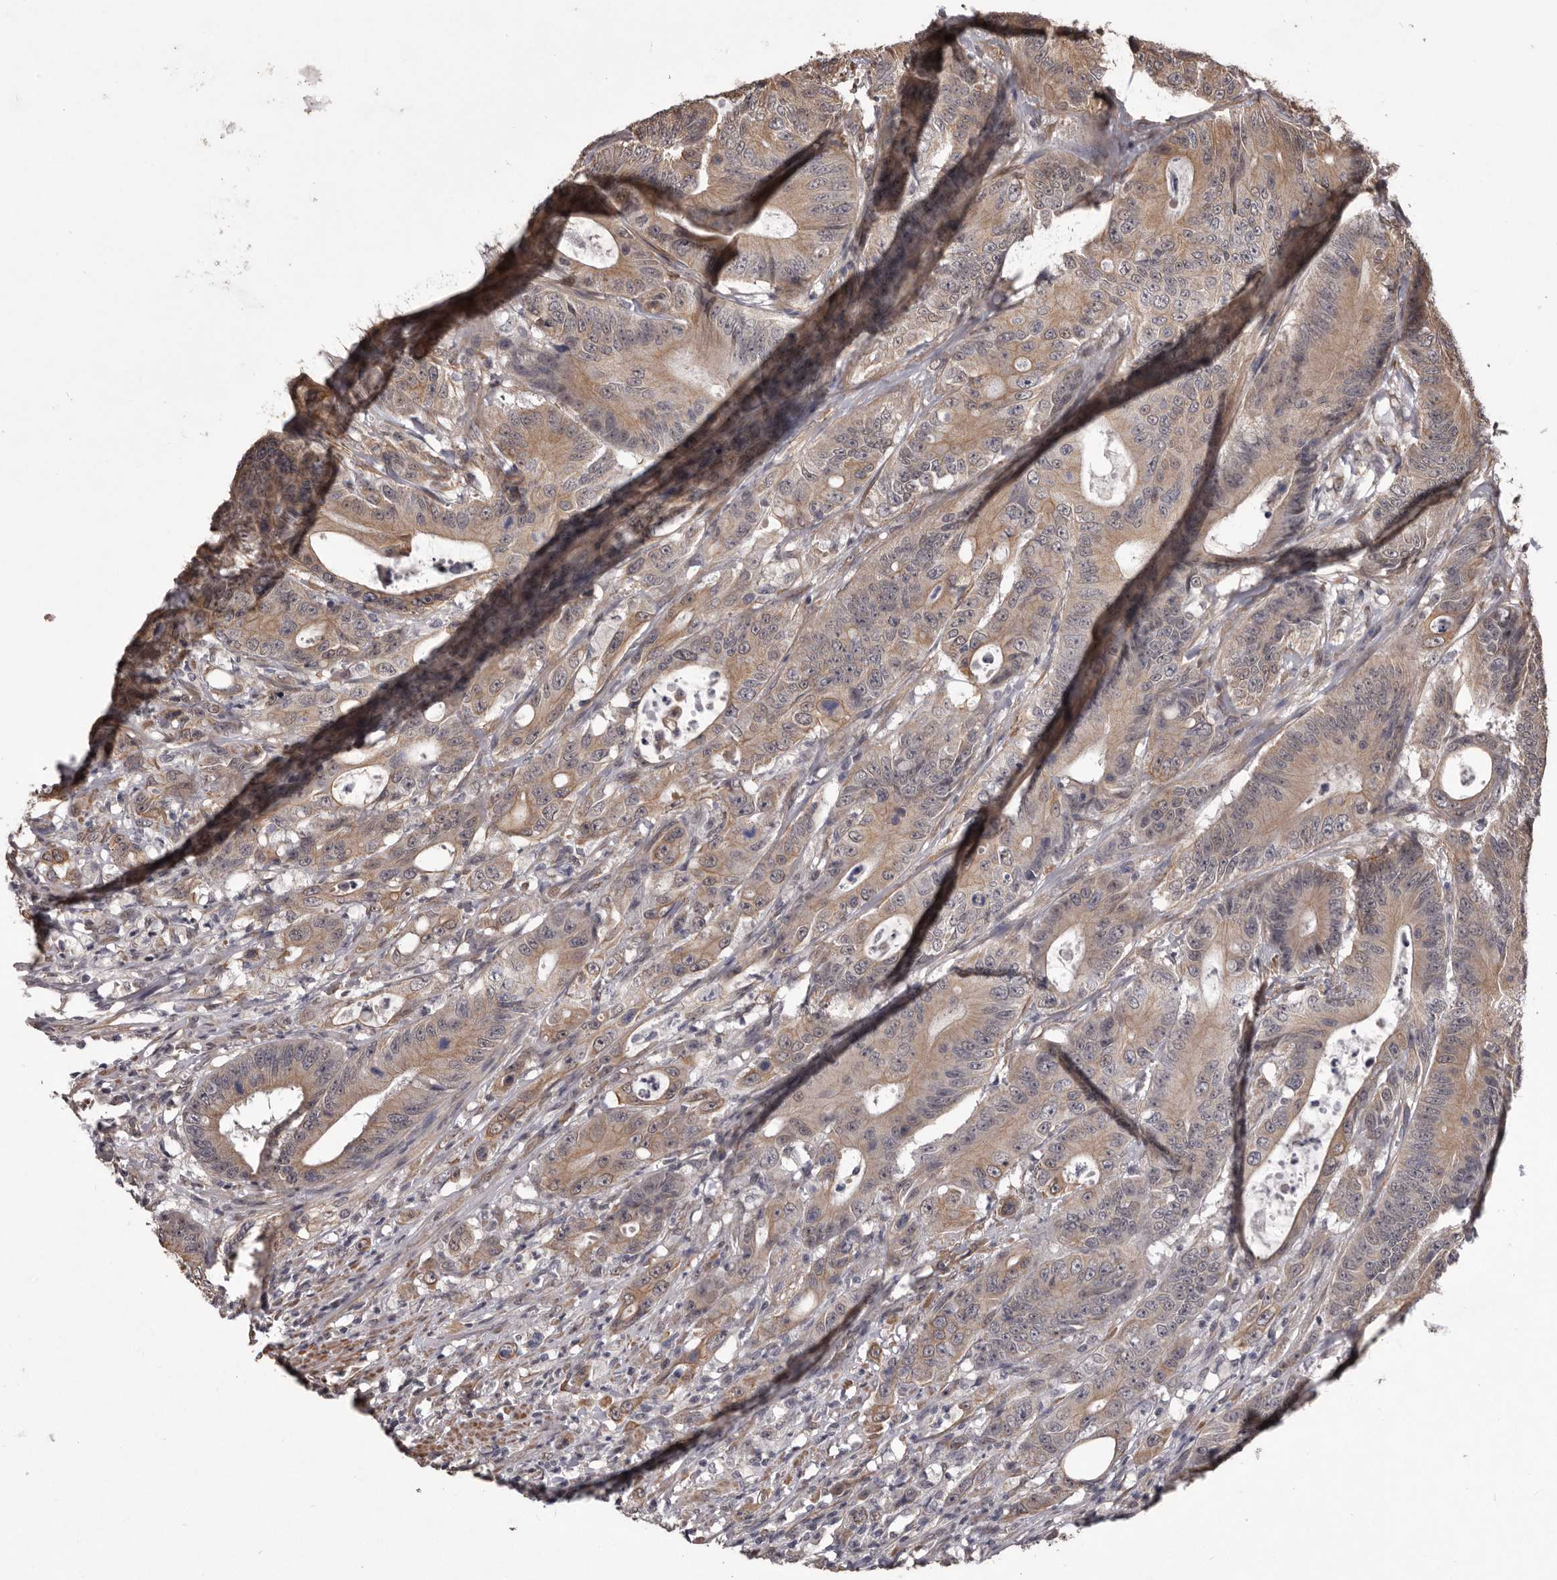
{"staining": {"intensity": "weak", "quantity": ">75%", "location": "cytoplasmic/membranous"}, "tissue": "colorectal cancer", "cell_type": "Tumor cells", "image_type": "cancer", "snomed": [{"axis": "morphology", "description": "Adenocarcinoma, NOS"}, {"axis": "topography", "description": "Colon"}], "caption": "IHC micrograph of human colorectal cancer (adenocarcinoma) stained for a protein (brown), which exhibits low levels of weak cytoplasmic/membranous staining in approximately >75% of tumor cells.", "gene": "CELF3", "patient": {"sex": "male", "age": 83}}